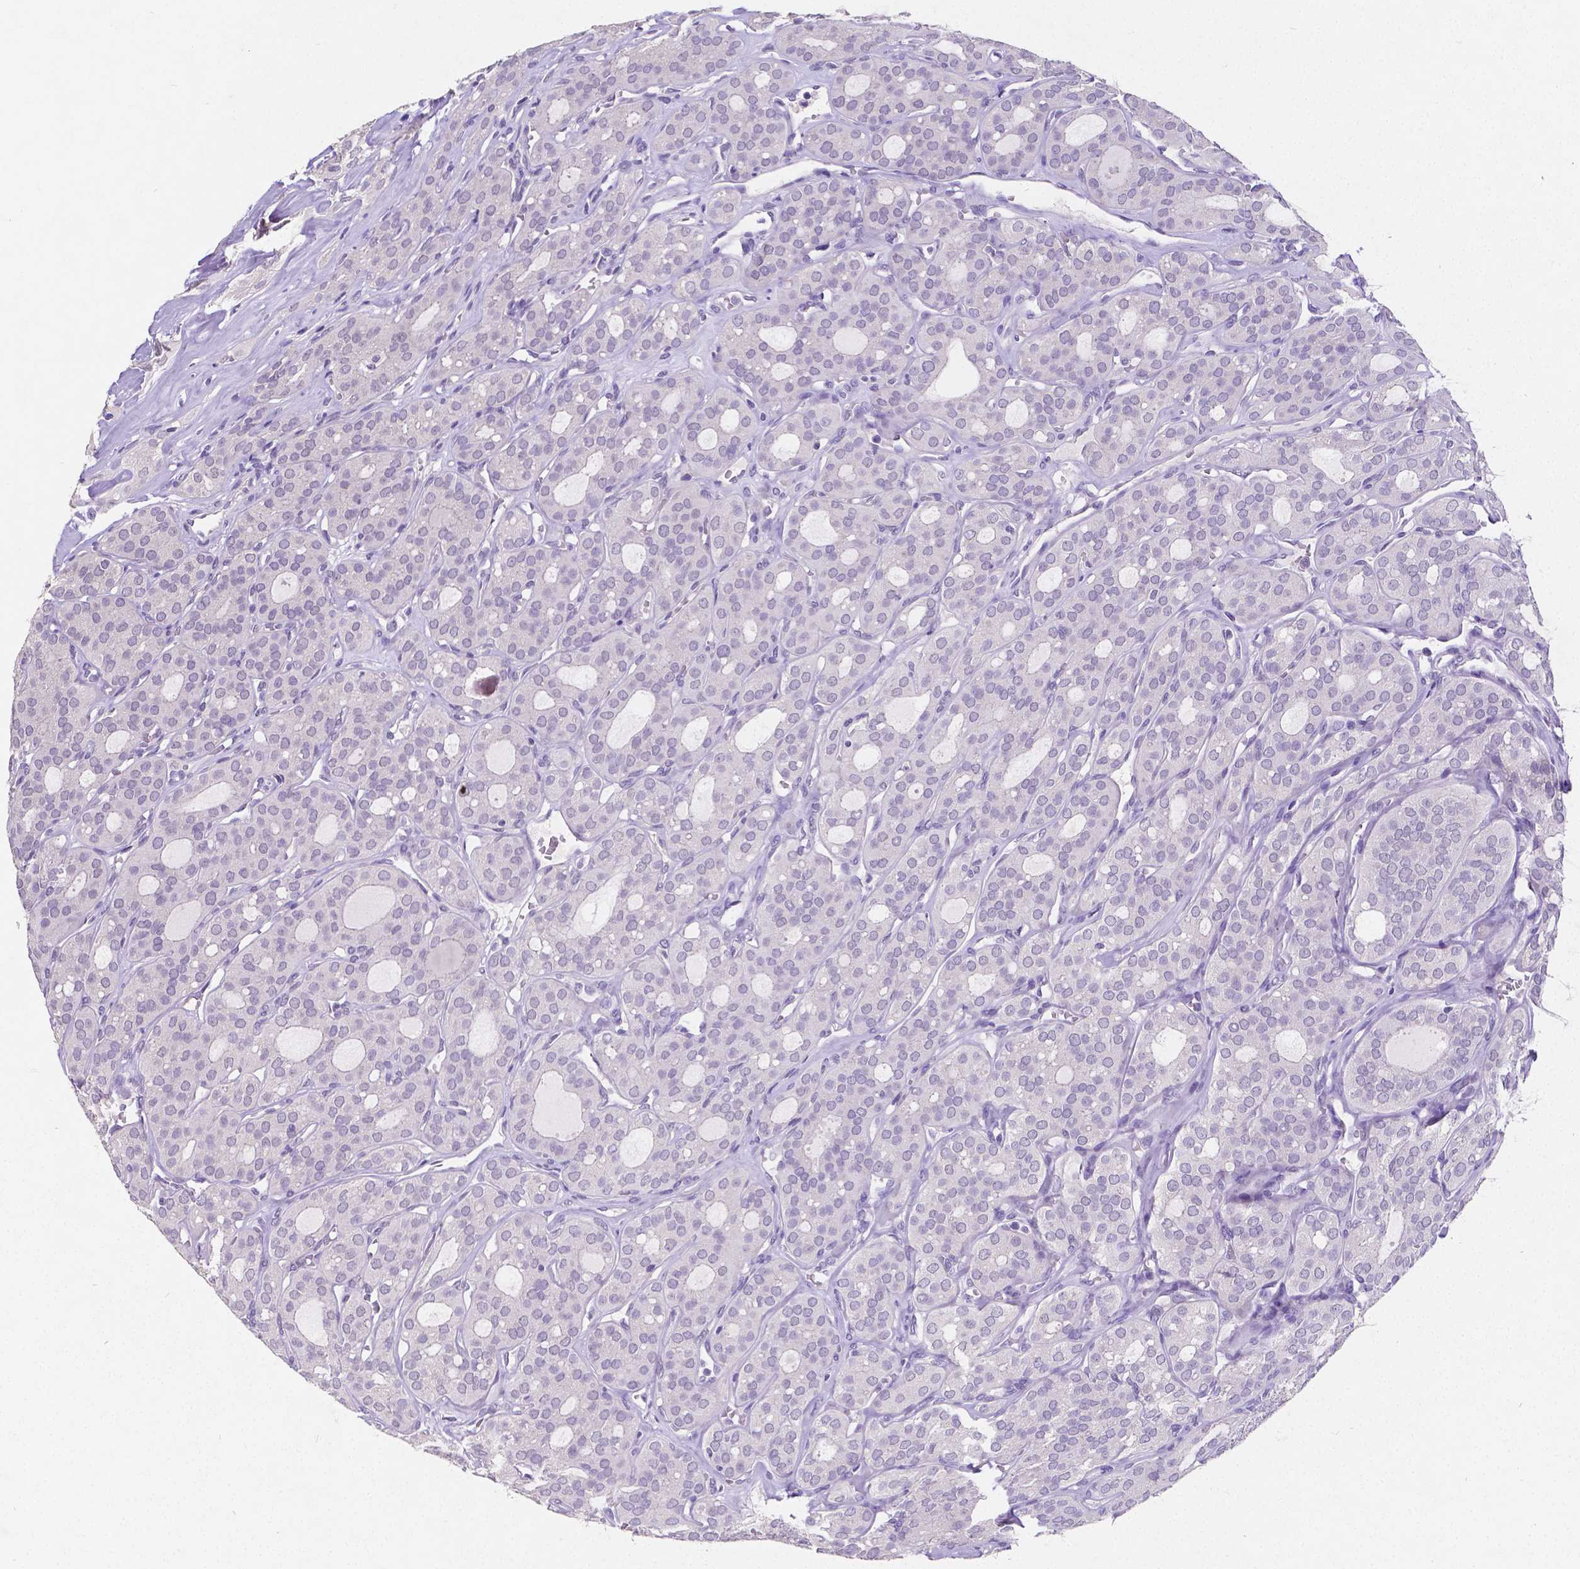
{"staining": {"intensity": "negative", "quantity": "none", "location": "none"}, "tissue": "thyroid cancer", "cell_type": "Tumor cells", "image_type": "cancer", "snomed": [{"axis": "morphology", "description": "Follicular adenoma carcinoma, NOS"}, {"axis": "topography", "description": "Thyroid gland"}], "caption": "Image shows no protein expression in tumor cells of follicular adenoma carcinoma (thyroid) tissue. The staining was performed using DAB to visualize the protein expression in brown, while the nuclei were stained in blue with hematoxylin (Magnification: 20x).", "gene": "SATB2", "patient": {"sex": "male", "age": 75}}